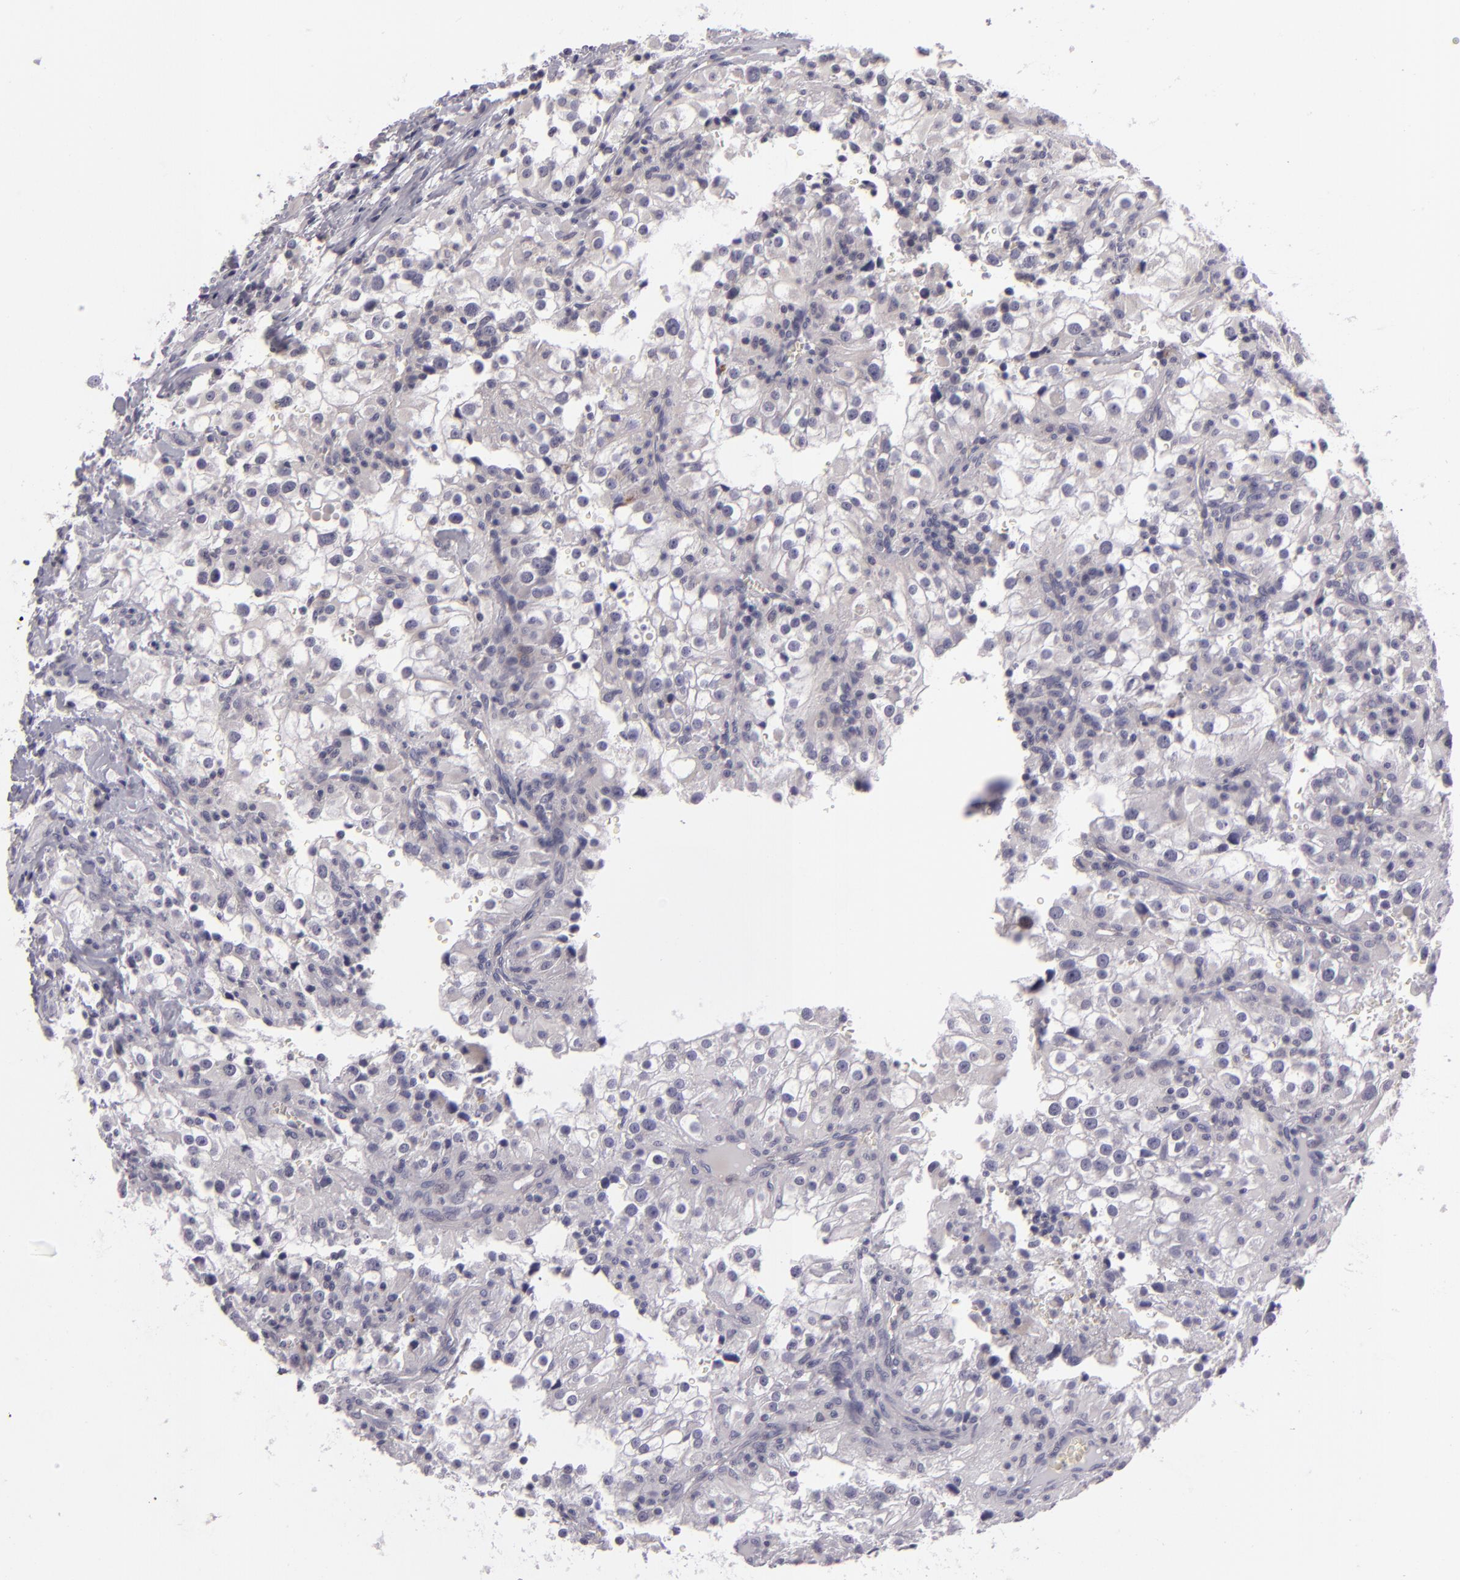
{"staining": {"intensity": "negative", "quantity": "none", "location": "none"}, "tissue": "renal cancer", "cell_type": "Tumor cells", "image_type": "cancer", "snomed": [{"axis": "morphology", "description": "Adenocarcinoma, NOS"}, {"axis": "topography", "description": "Kidney"}], "caption": "IHC micrograph of renal cancer stained for a protein (brown), which exhibits no expression in tumor cells.", "gene": "EGFL6", "patient": {"sex": "female", "age": 52}}